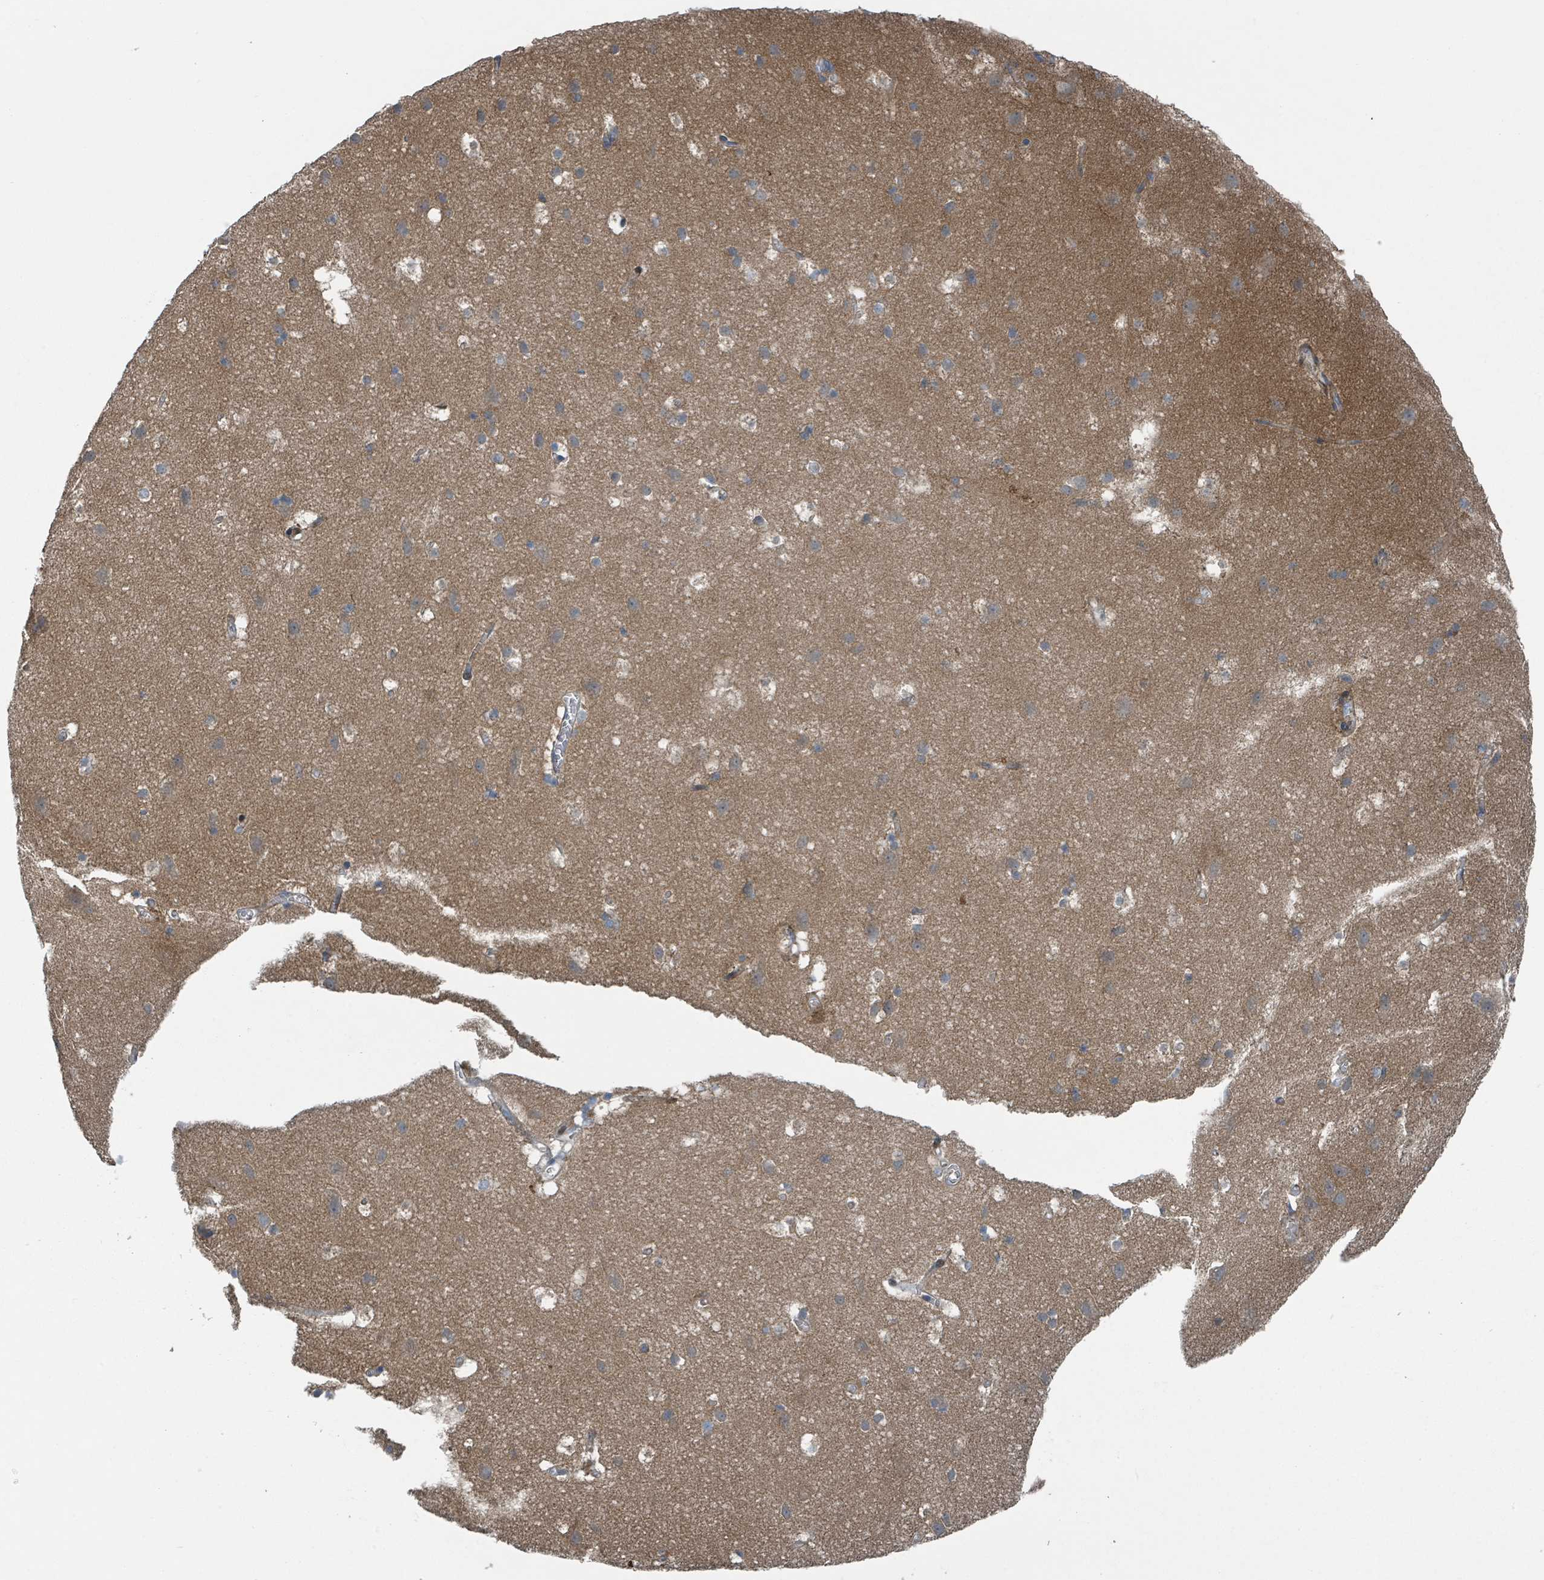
{"staining": {"intensity": "weak", "quantity": "<25%", "location": "cytoplasmic/membranous"}, "tissue": "cerebral cortex", "cell_type": "Endothelial cells", "image_type": "normal", "snomed": [{"axis": "morphology", "description": "Normal tissue, NOS"}, {"axis": "topography", "description": "Cerebral cortex"}], "caption": "An IHC histopathology image of benign cerebral cortex is shown. There is no staining in endothelial cells of cerebral cortex.", "gene": "DIPK2A", "patient": {"sex": "male", "age": 54}}